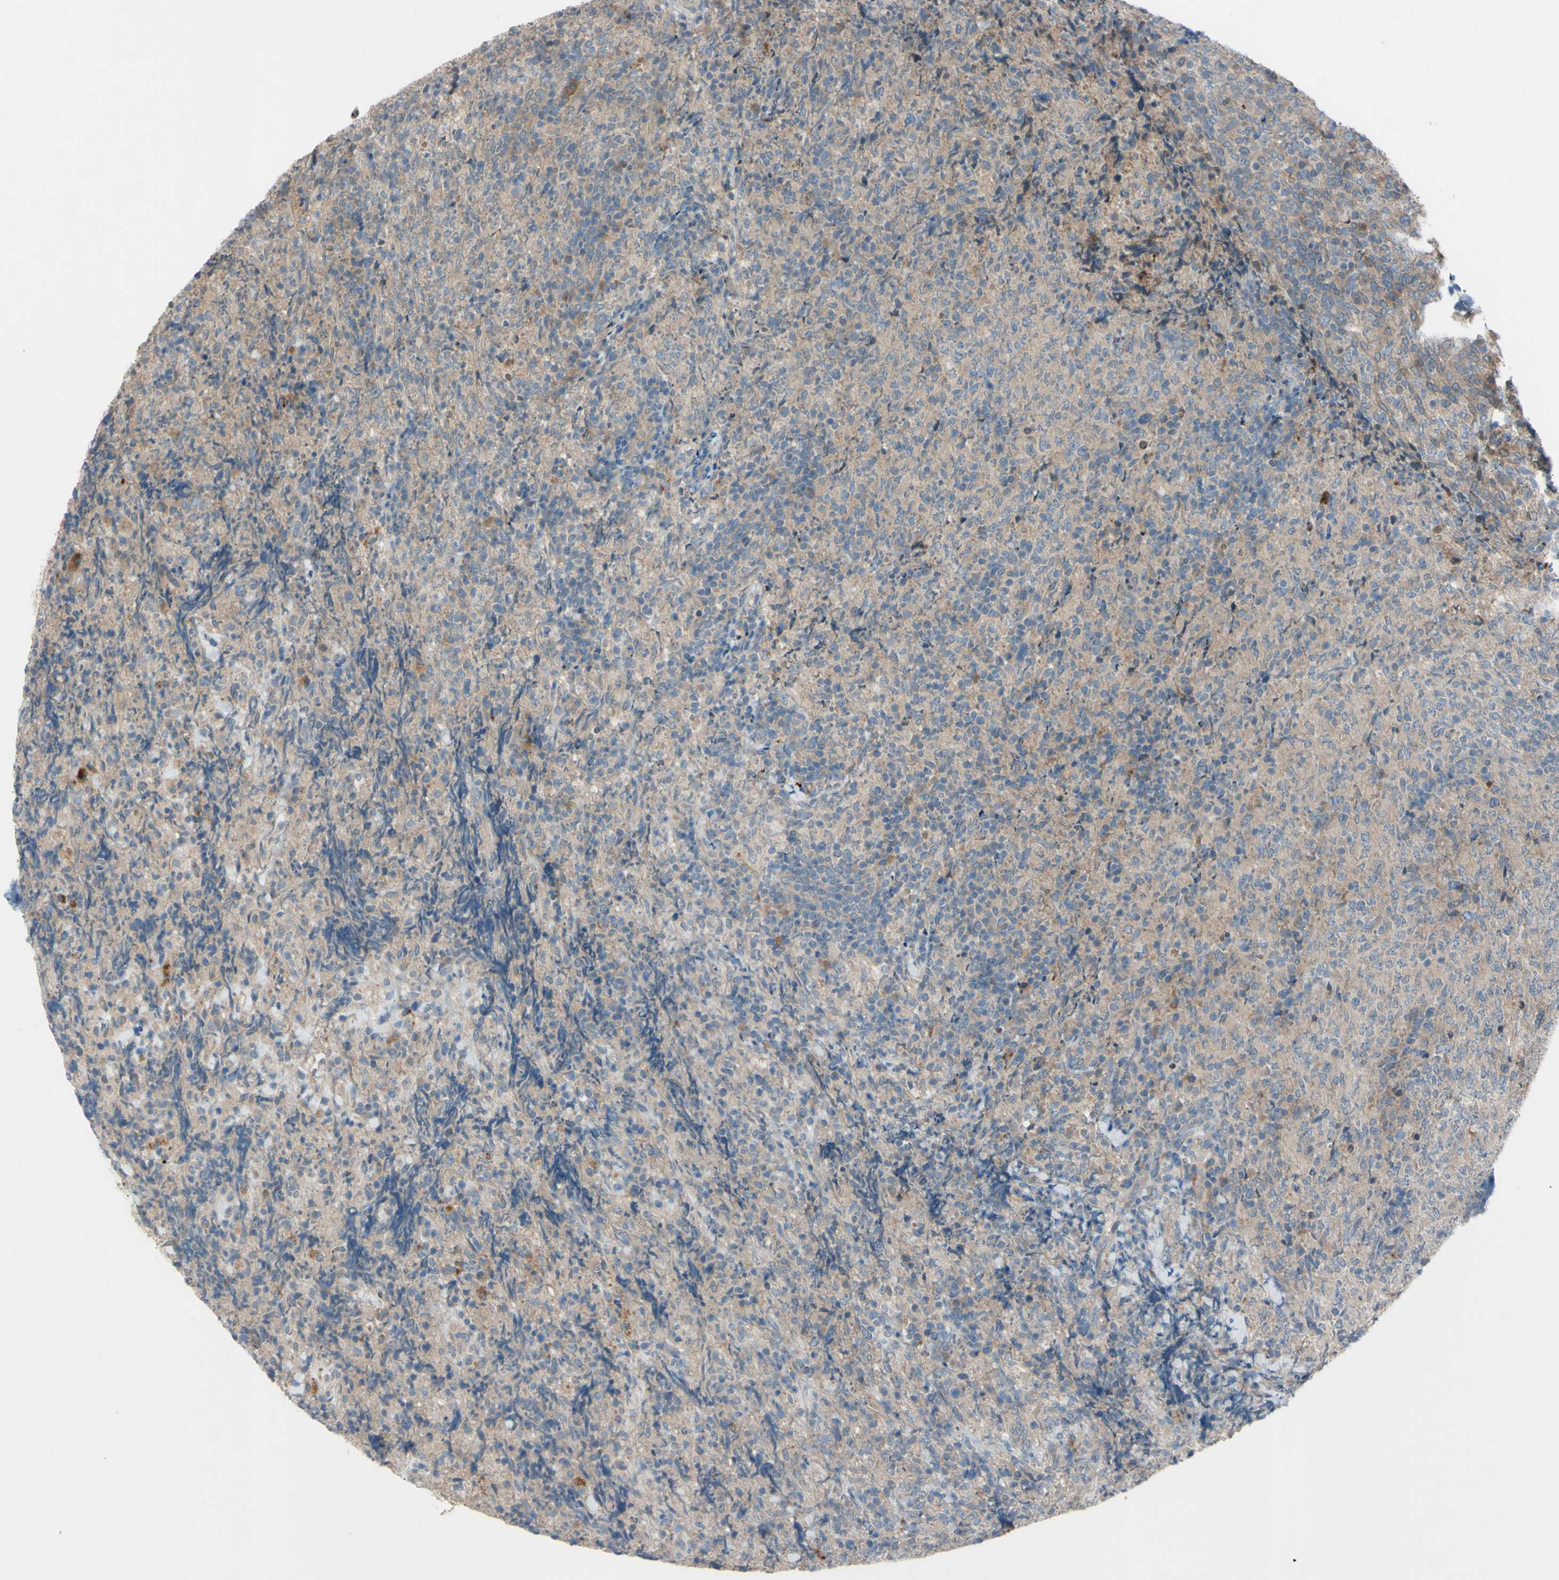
{"staining": {"intensity": "weak", "quantity": ">75%", "location": "cytoplasmic/membranous"}, "tissue": "lymphoma", "cell_type": "Tumor cells", "image_type": "cancer", "snomed": [{"axis": "morphology", "description": "Malignant lymphoma, non-Hodgkin's type, High grade"}, {"axis": "topography", "description": "Tonsil"}], "caption": "Protein staining reveals weak cytoplasmic/membranous staining in about >75% of tumor cells in lymphoma.", "gene": "AFP", "patient": {"sex": "female", "age": 36}}